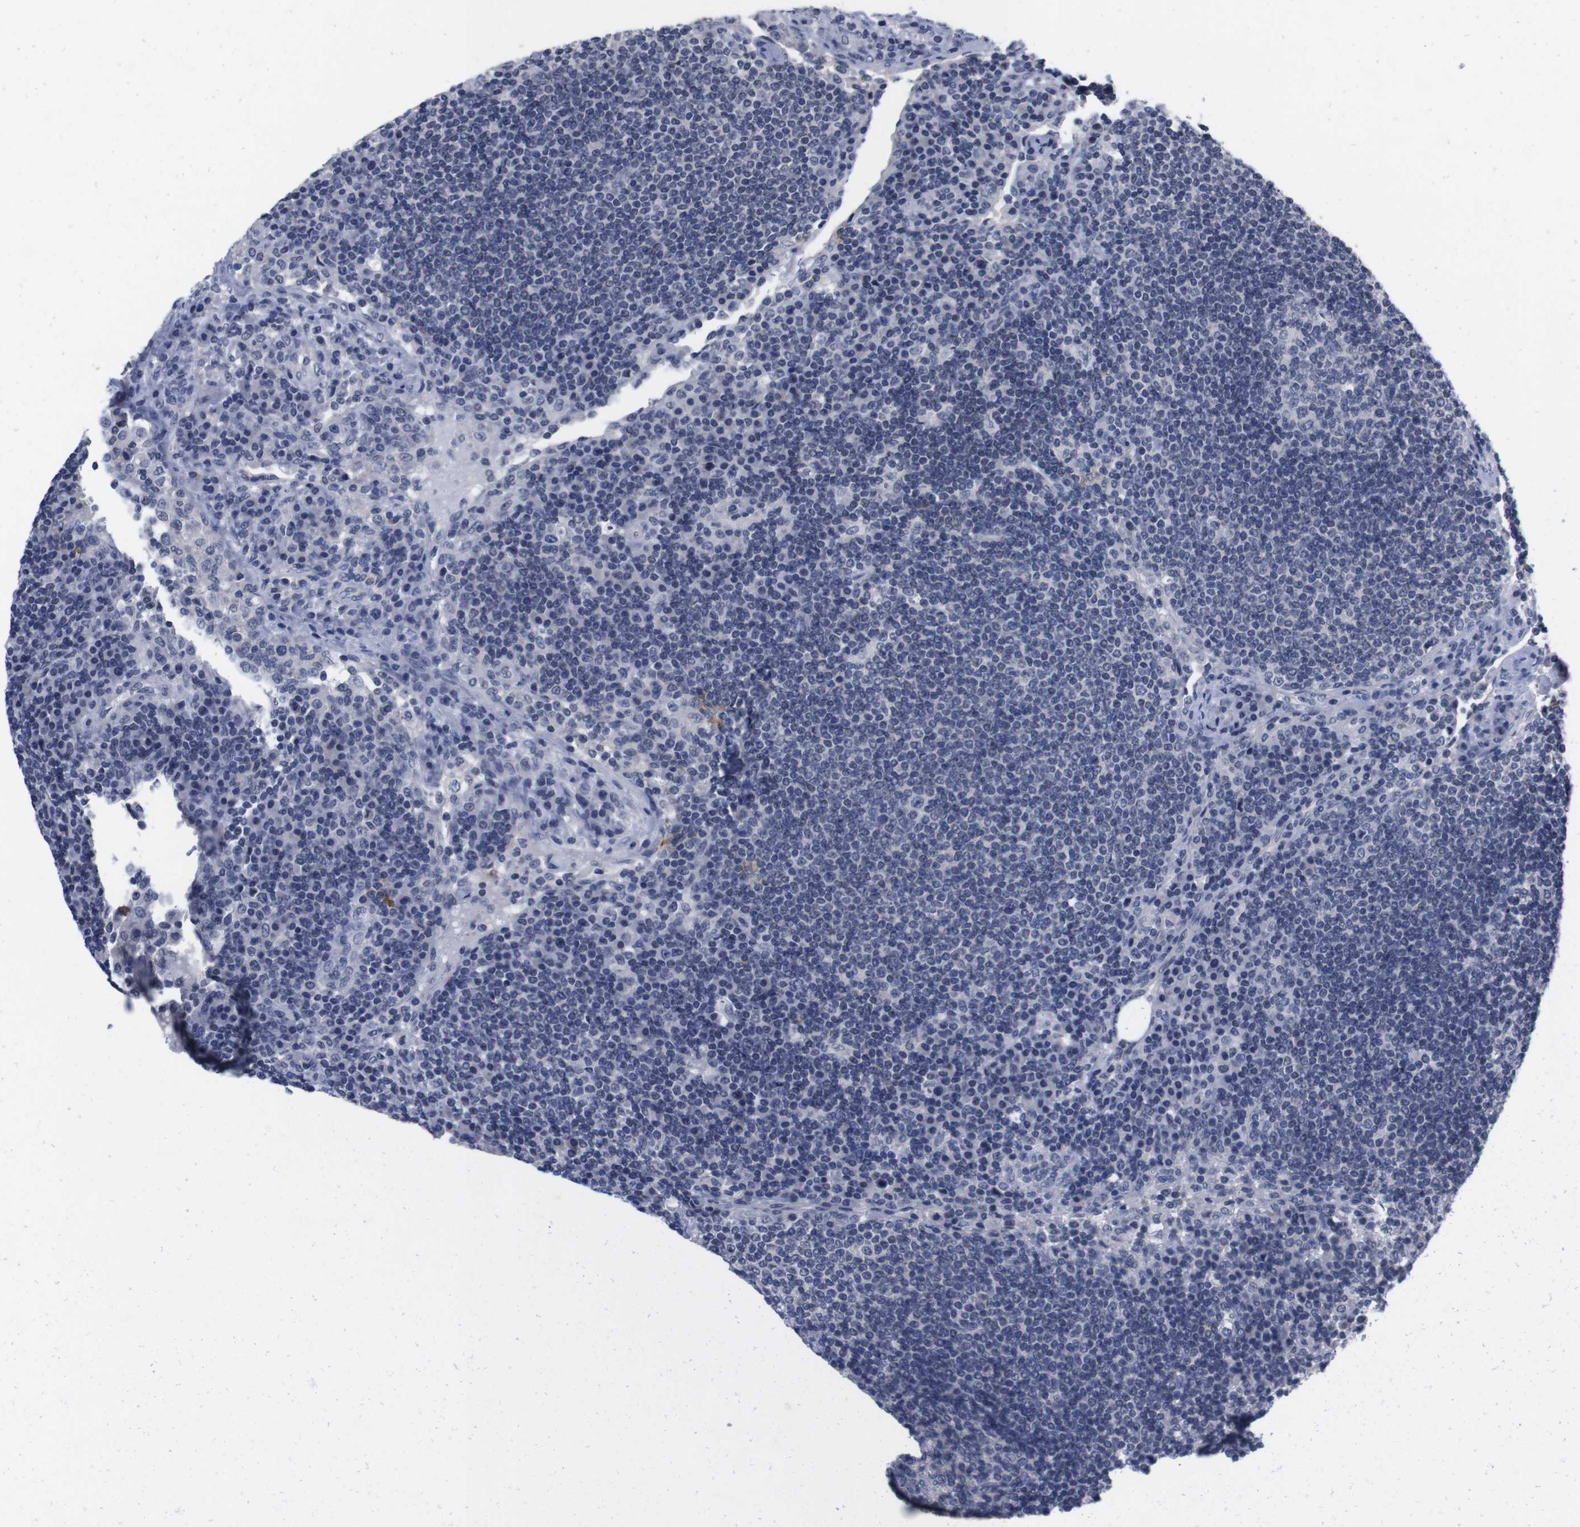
{"staining": {"intensity": "negative", "quantity": "none", "location": "none"}, "tissue": "lymph node", "cell_type": "Germinal center cells", "image_type": "normal", "snomed": [{"axis": "morphology", "description": "Normal tissue, NOS"}, {"axis": "topography", "description": "Lymph node"}], "caption": "Normal lymph node was stained to show a protein in brown. There is no significant expression in germinal center cells.", "gene": "TNFRSF21", "patient": {"sex": "female", "age": 53}}